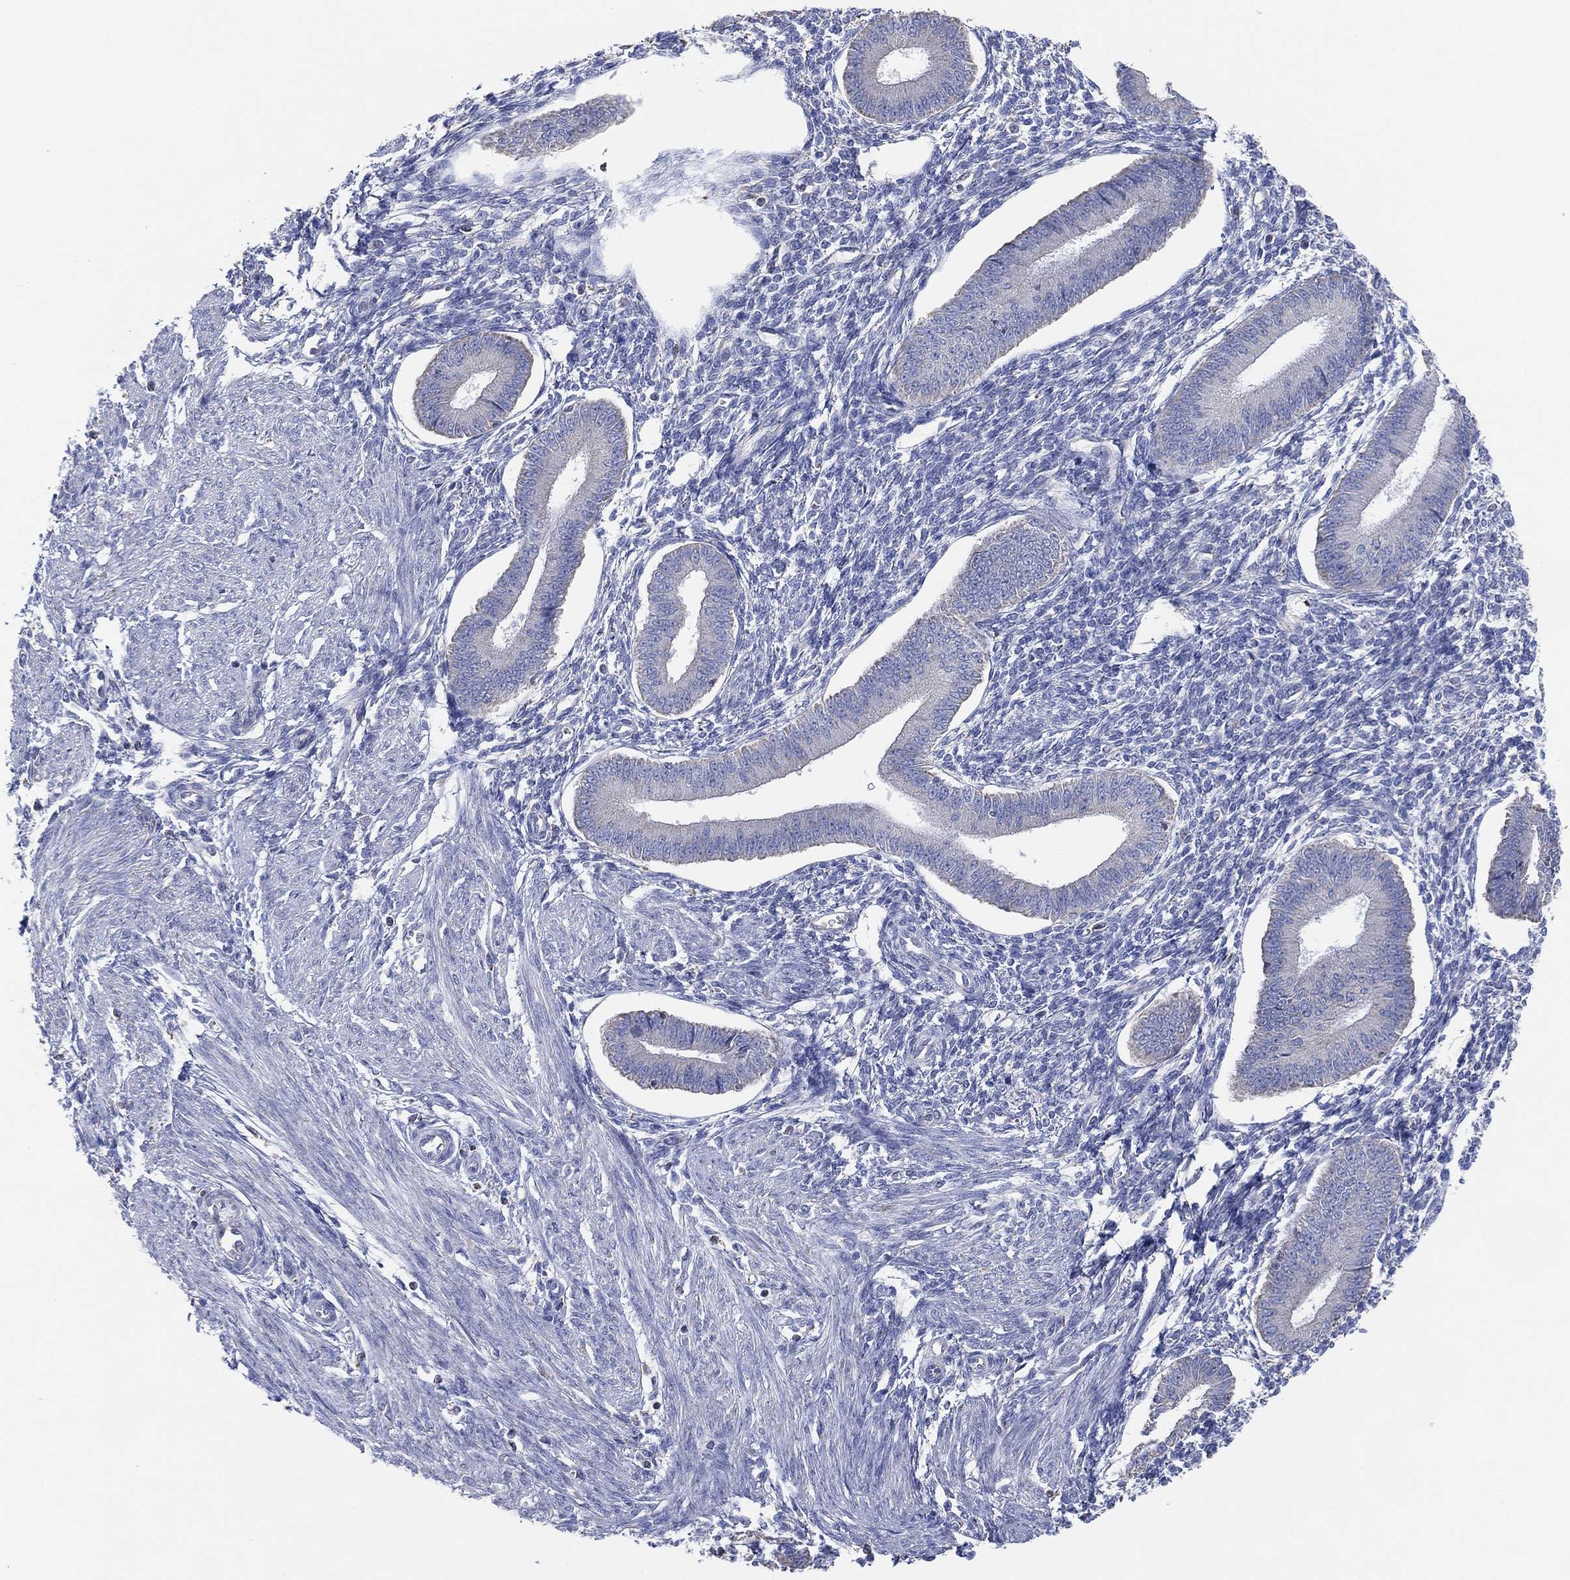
{"staining": {"intensity": "negative", "quantity": "none", "location": "none"}, "tissue": "endometrium", "cell_type": "Cells in endometrial stroma", "image_type": "normal", "snomed": [{"axis": "morphology", "description": "Normal tissue, NOS"}, {"axis": "topography", "description": "Endometrium"}], "caption": "The histopathology image reveals no staining of cells in endometrial stroma in unremarkable endometrium.", "gene": "CFTR", "patient": {"sex": "female", "age": 39}}